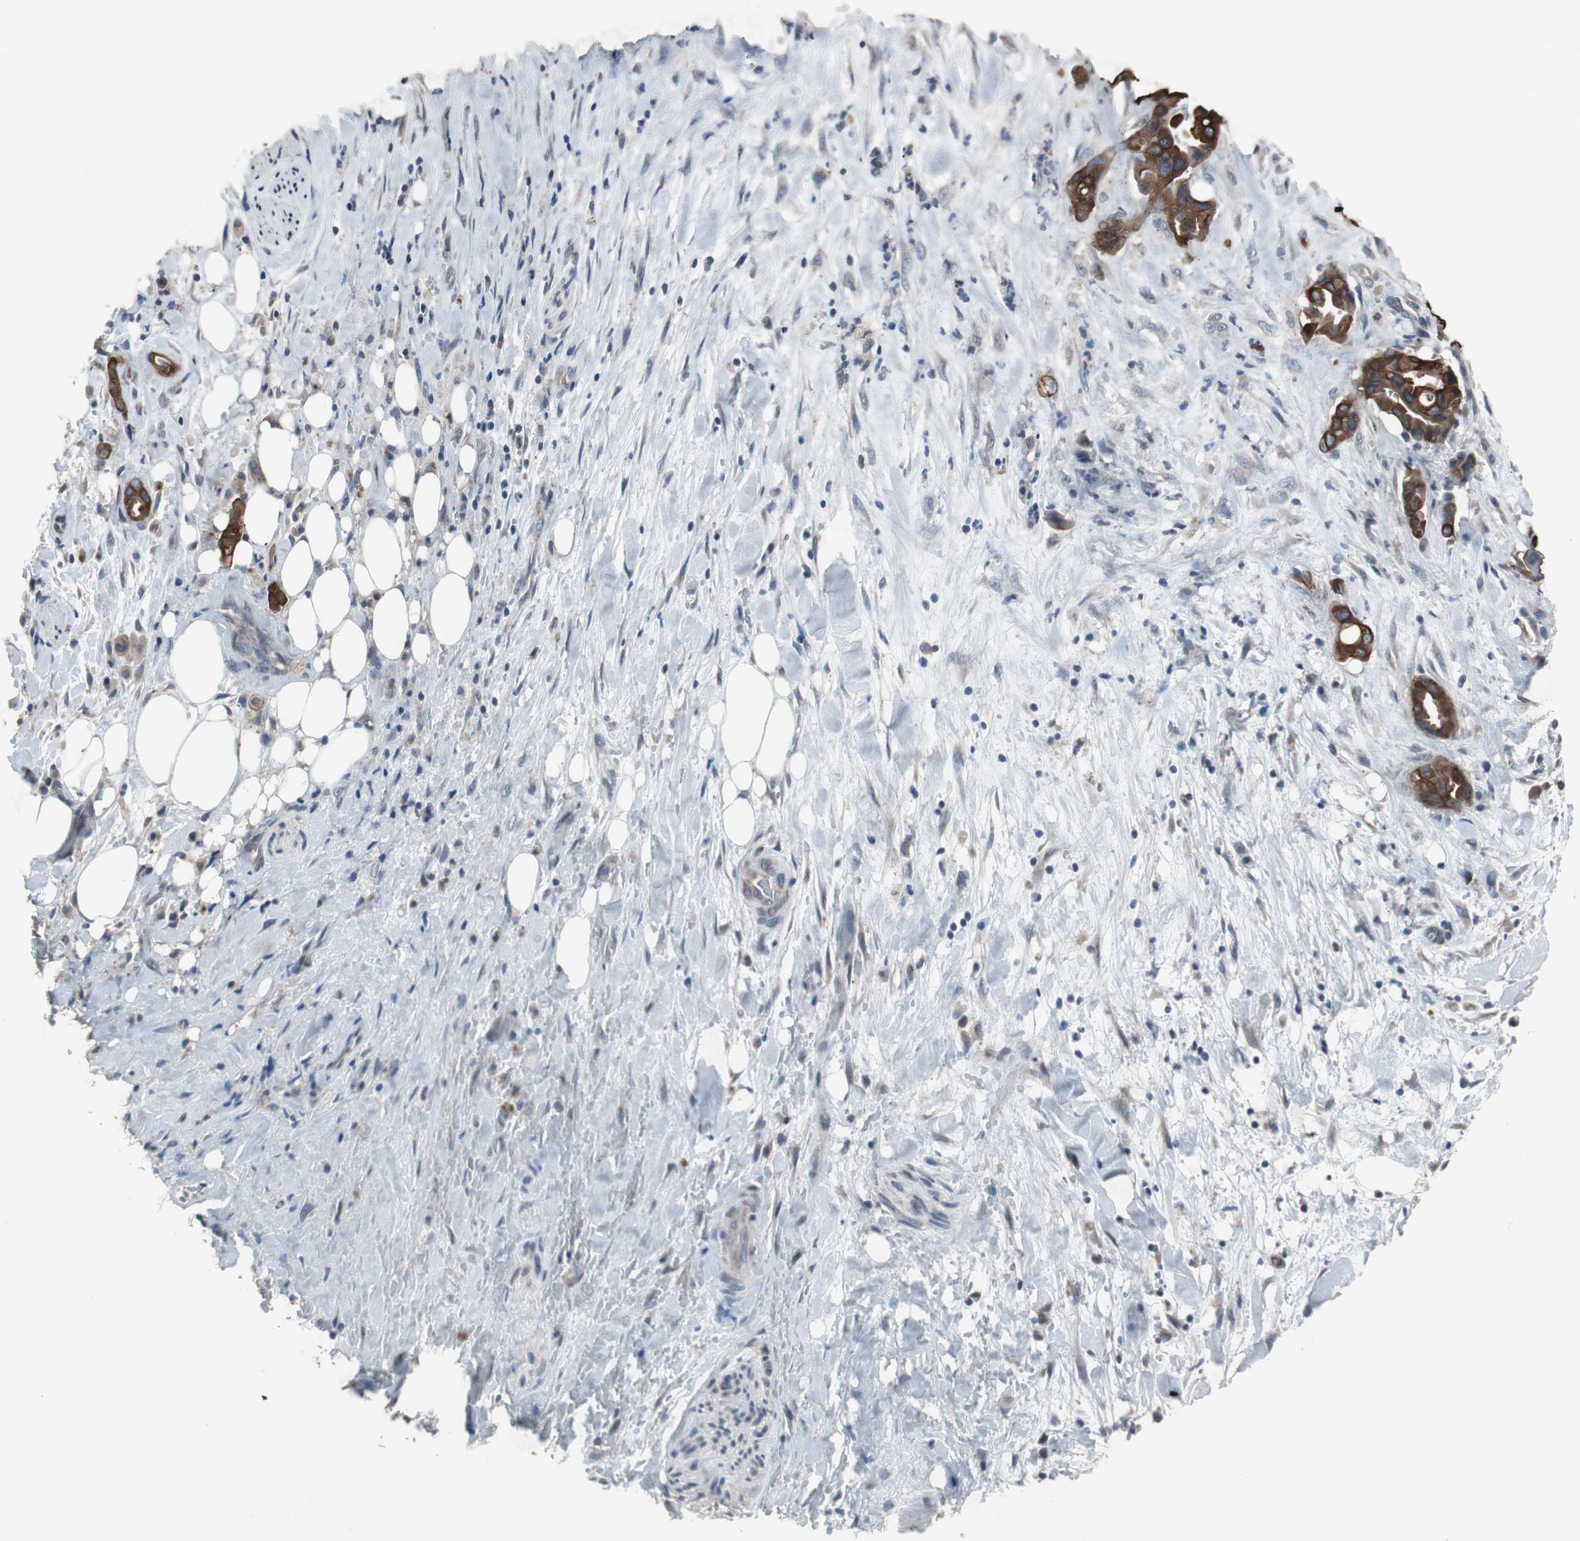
{"staining": {"intensity": "strong", "quantity": ">75%", "location": "cytoplasmic/membranous"}, "tissue": "liver cancer", "cell_type": "Tumor cells", "image_type": "cancer", "snomed": [{"axis": "morphology", "description": "Cholangiocarcinoma"}, {"axis": "topography", "description": "Liver"}], "caption": "An image of cholangiocarcinoma (liver) stained for a protein demonstrates strong cytoplasmic/membranous brown staining in tumor cells.", "gene": "USP10", "patient": {"sex": "female", "age": 68}}